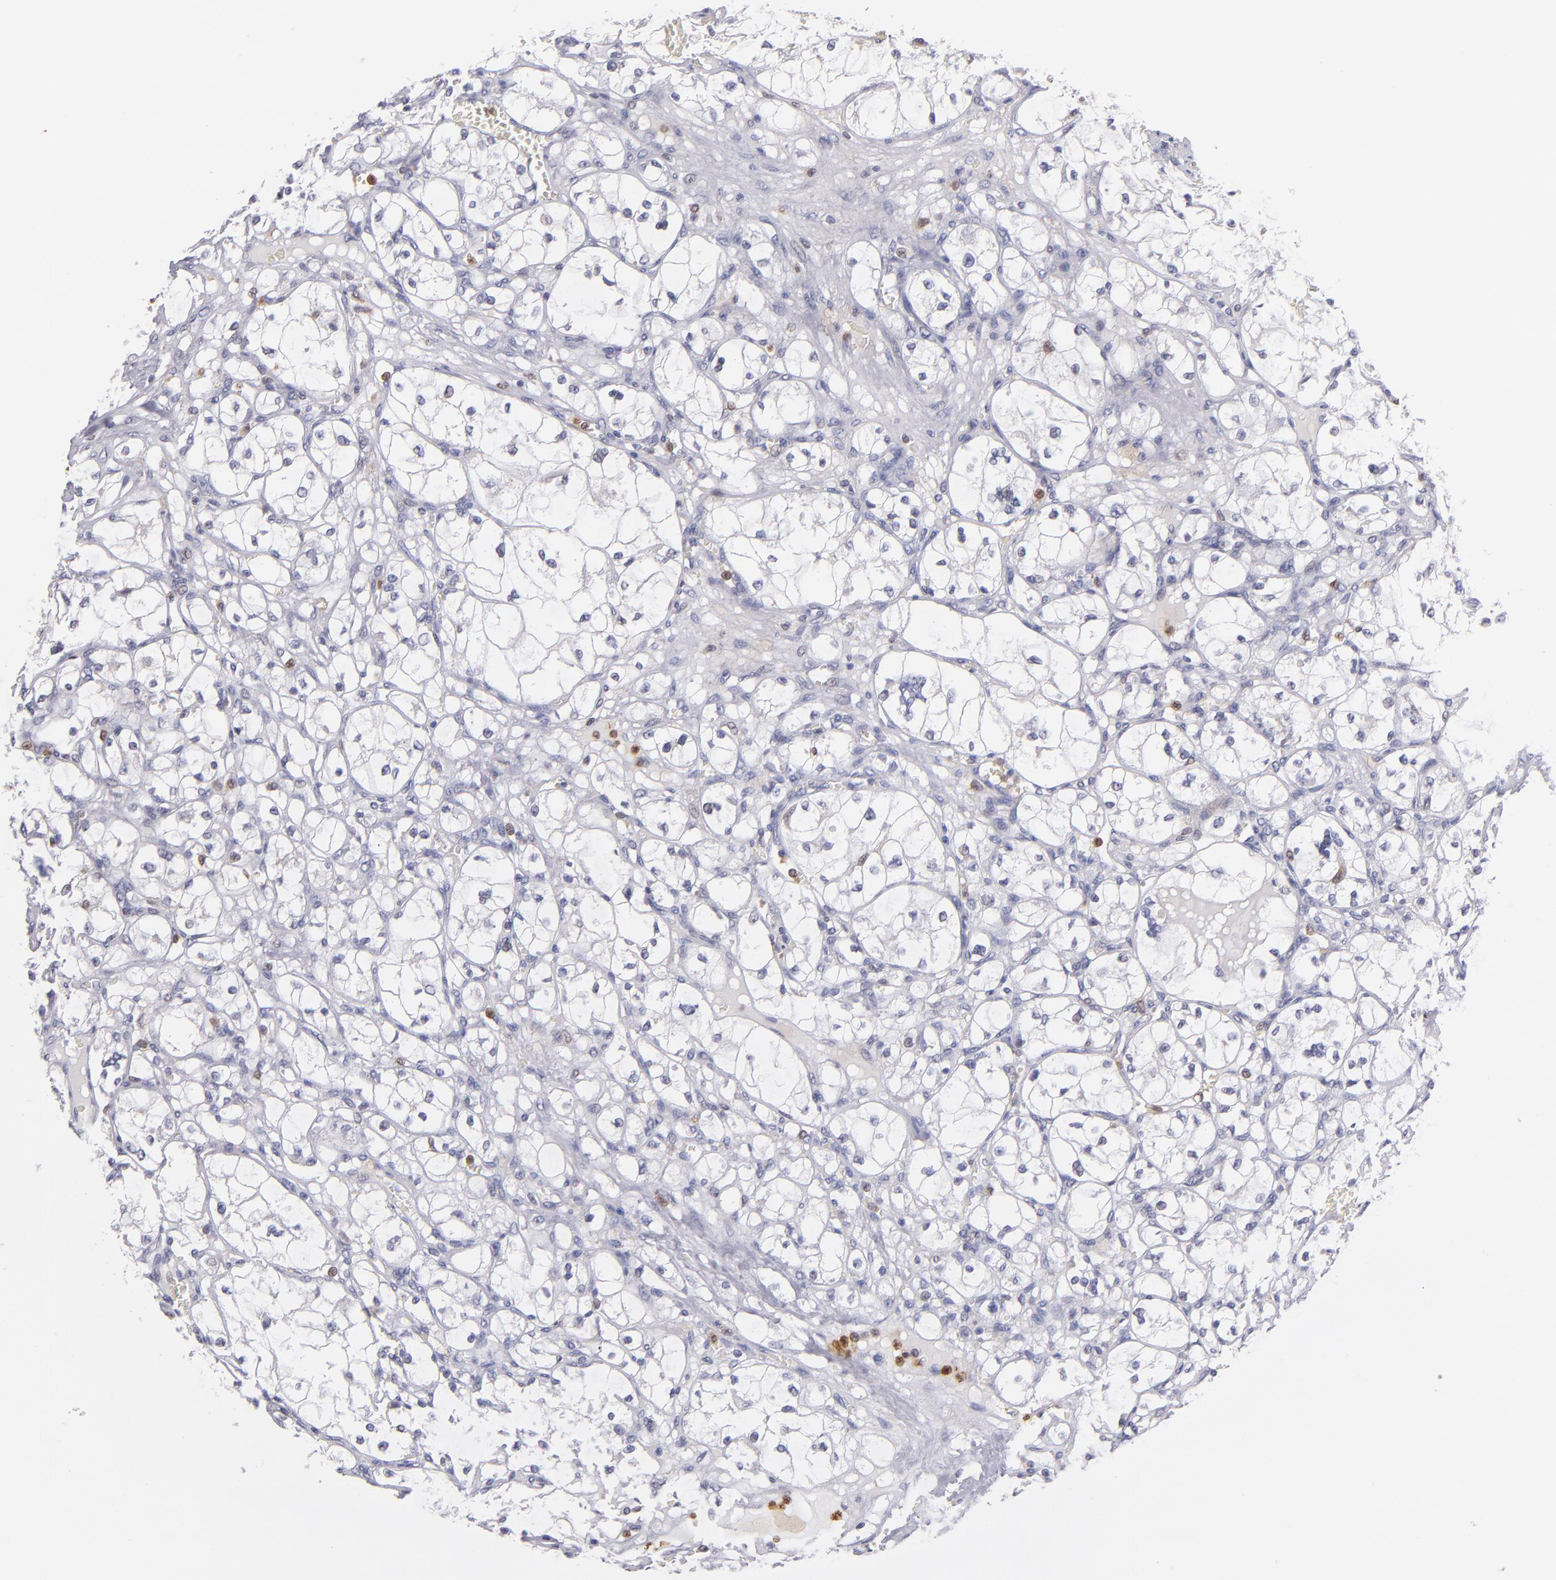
{"staining": {"intensity": "negative", "quantity": "none", "location": "none"}, "tissue": "renal cancer", "cell_type": "Tumor cells", "image_type": "cancer", "snomed": [{"axis": "morphology", "description": "Adenocarcinoma, NOS"}, {"axis": "topography", "description": "Kidney"}], "caption": "This is a micrograph of immunohistochemistry (IHC) staining of renal cancer (adenocarcinoma), which shows no positivity in tumor cells. (DAB (3,3'-diaminobenzidine) IHC visualized using brightfield microscopy, high magnification).", "gene": "PRKCD", "patient": {"sex": "male", "age": 61}}